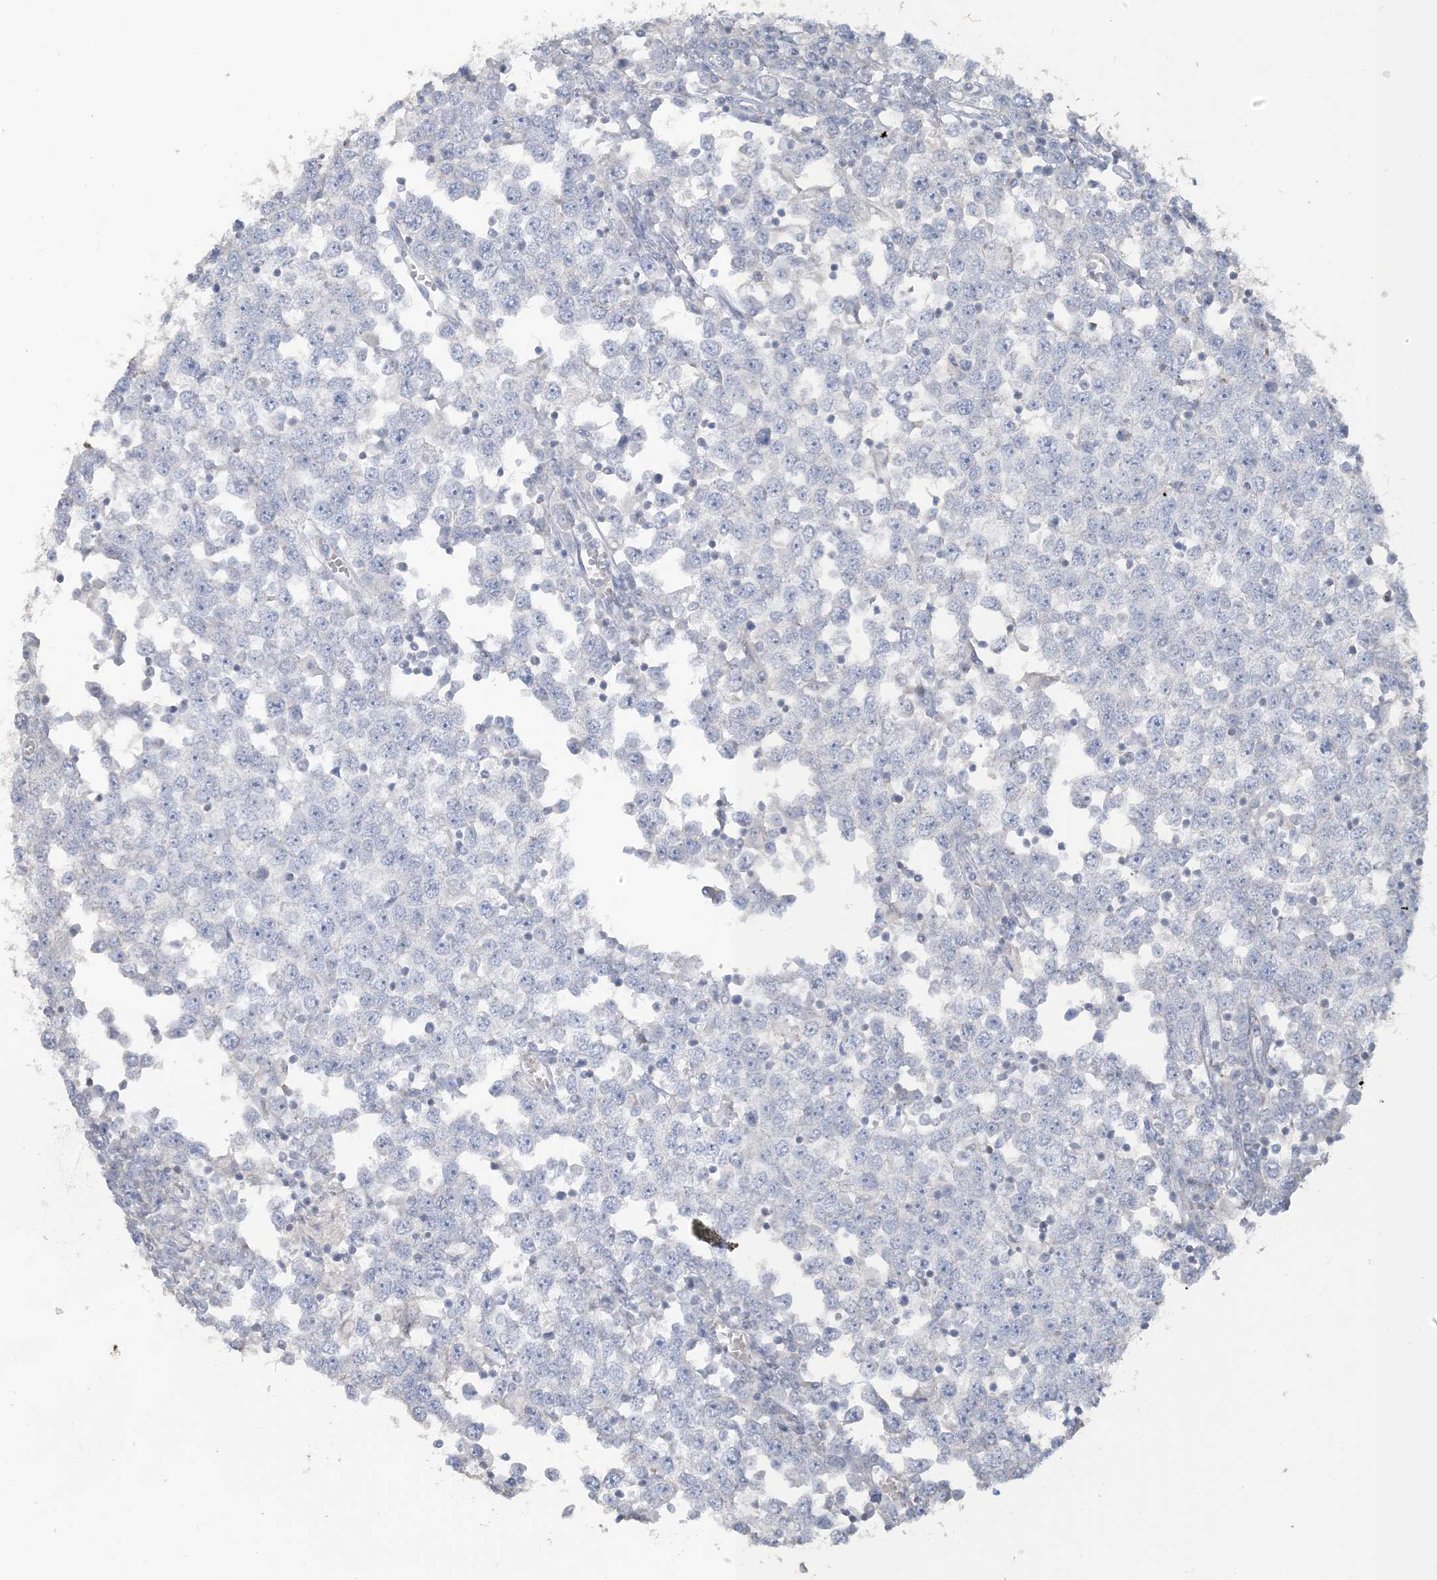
{"staining": {"intensity": "negative", "quantity": "none", "location": "none"}, "tissue": "testis cancer", "cell_type": "Tumor cells", "image_type": "cancer", "snomed": [{"axis": "morphology", "description": "Seminoma, NOS"}, {"axis": "topography", "description": "Testis"}], "caption": "DAB immunohistochemical staining of testis cancer exhibits no significant positivity in tumor cells.", "gene": "NPHS2", "patient": {"sex": "male", "age": 65}}